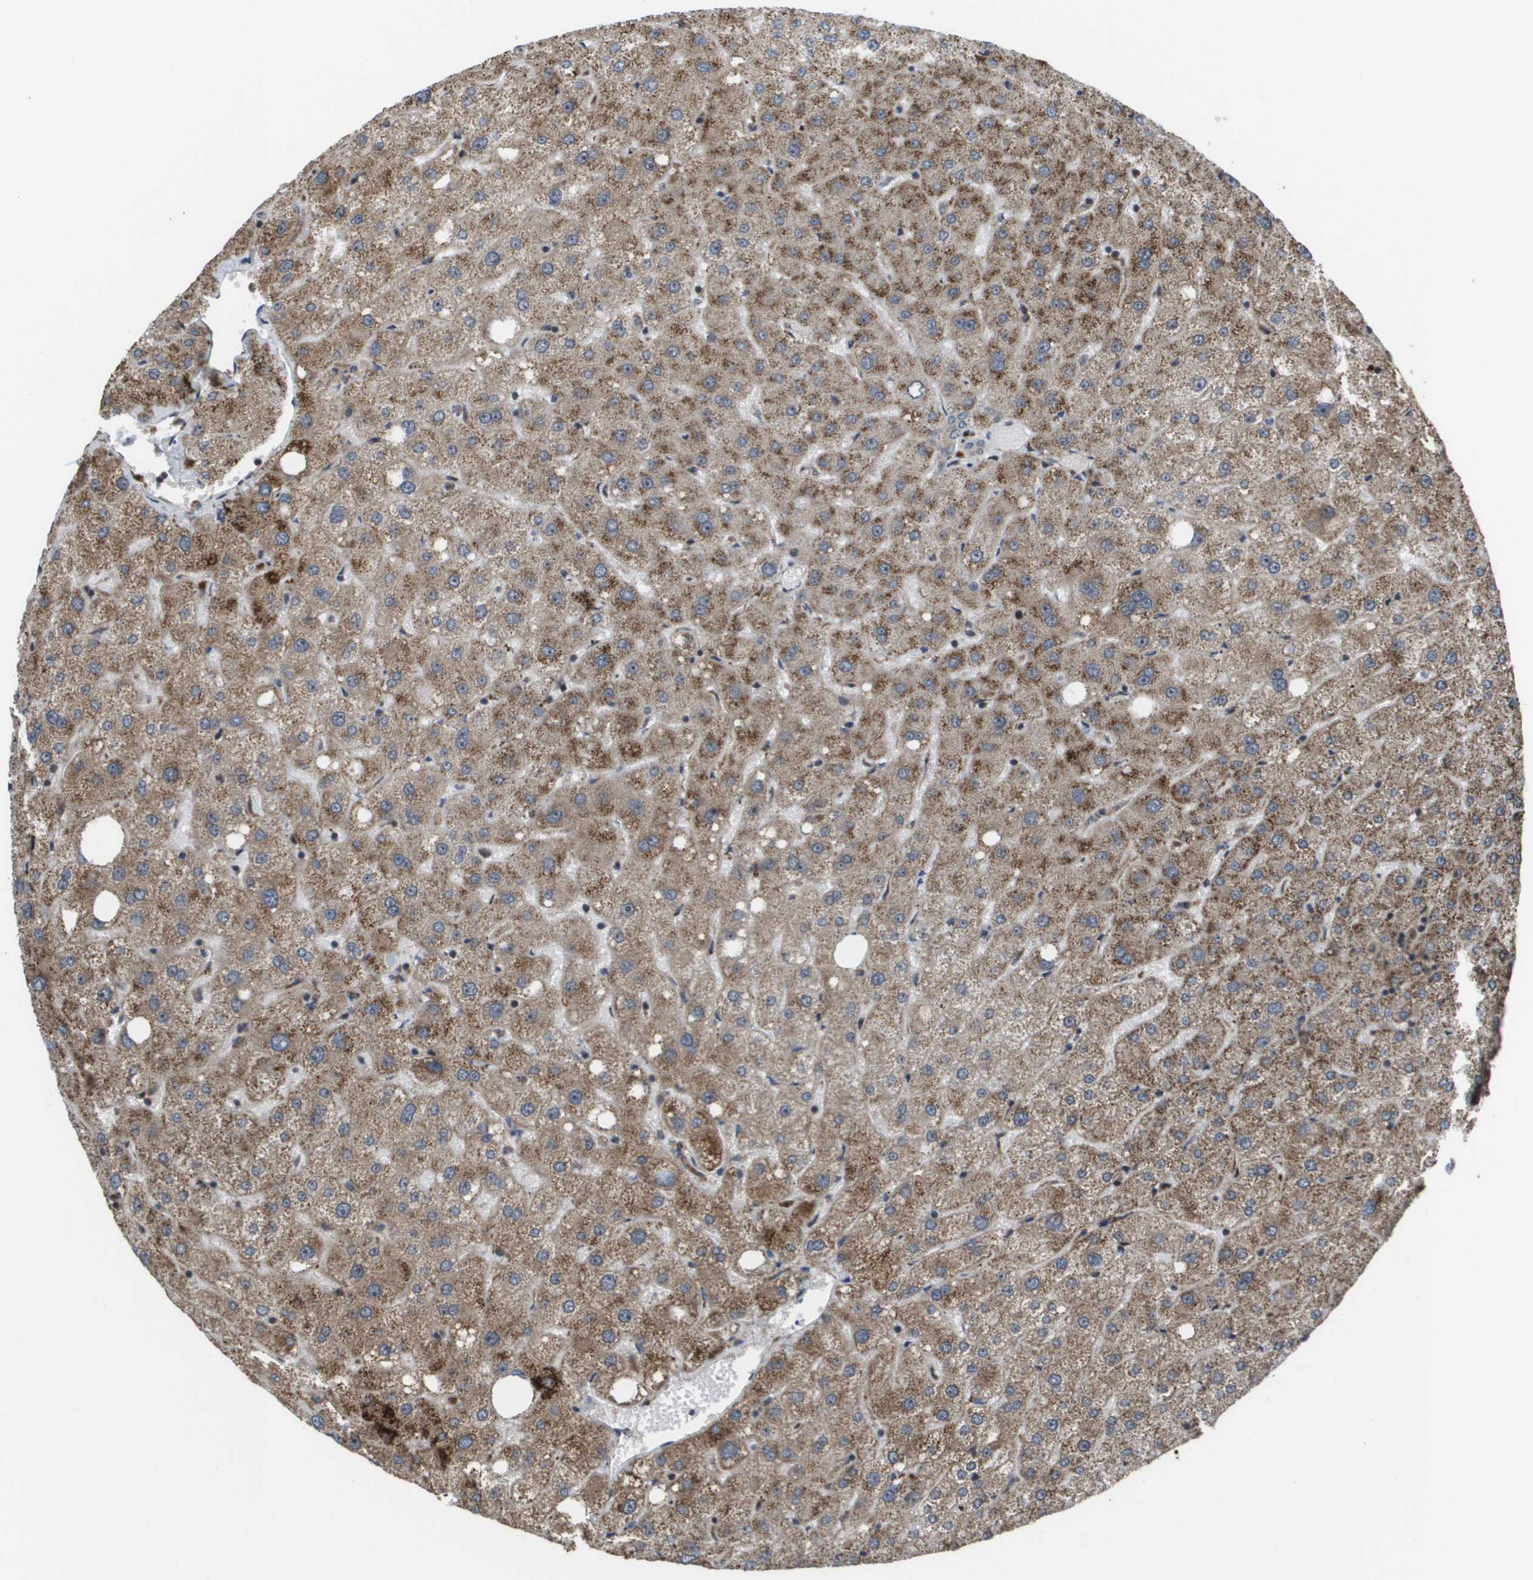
{"staining": {"intensity": "weak", "quantity": "<25%", "location": "cytoplasmic/membranous"}, "tissue": "liver", "cell_type": "Cholangiocytes", "image_type": "normal", "snomed": [{"axis": "morphology", "description": "Normal tissue, NOS"}, {"axis": "topography", "description": "Liver"}], "caption": "DAB (3,3'-diaminobenzidine) immunohistochemical staining of unremarkable human liver displays no significant positivity in cholangiocytes.", "gene": "AXIN2", "patient": {"sex": "male", "age": 73}}